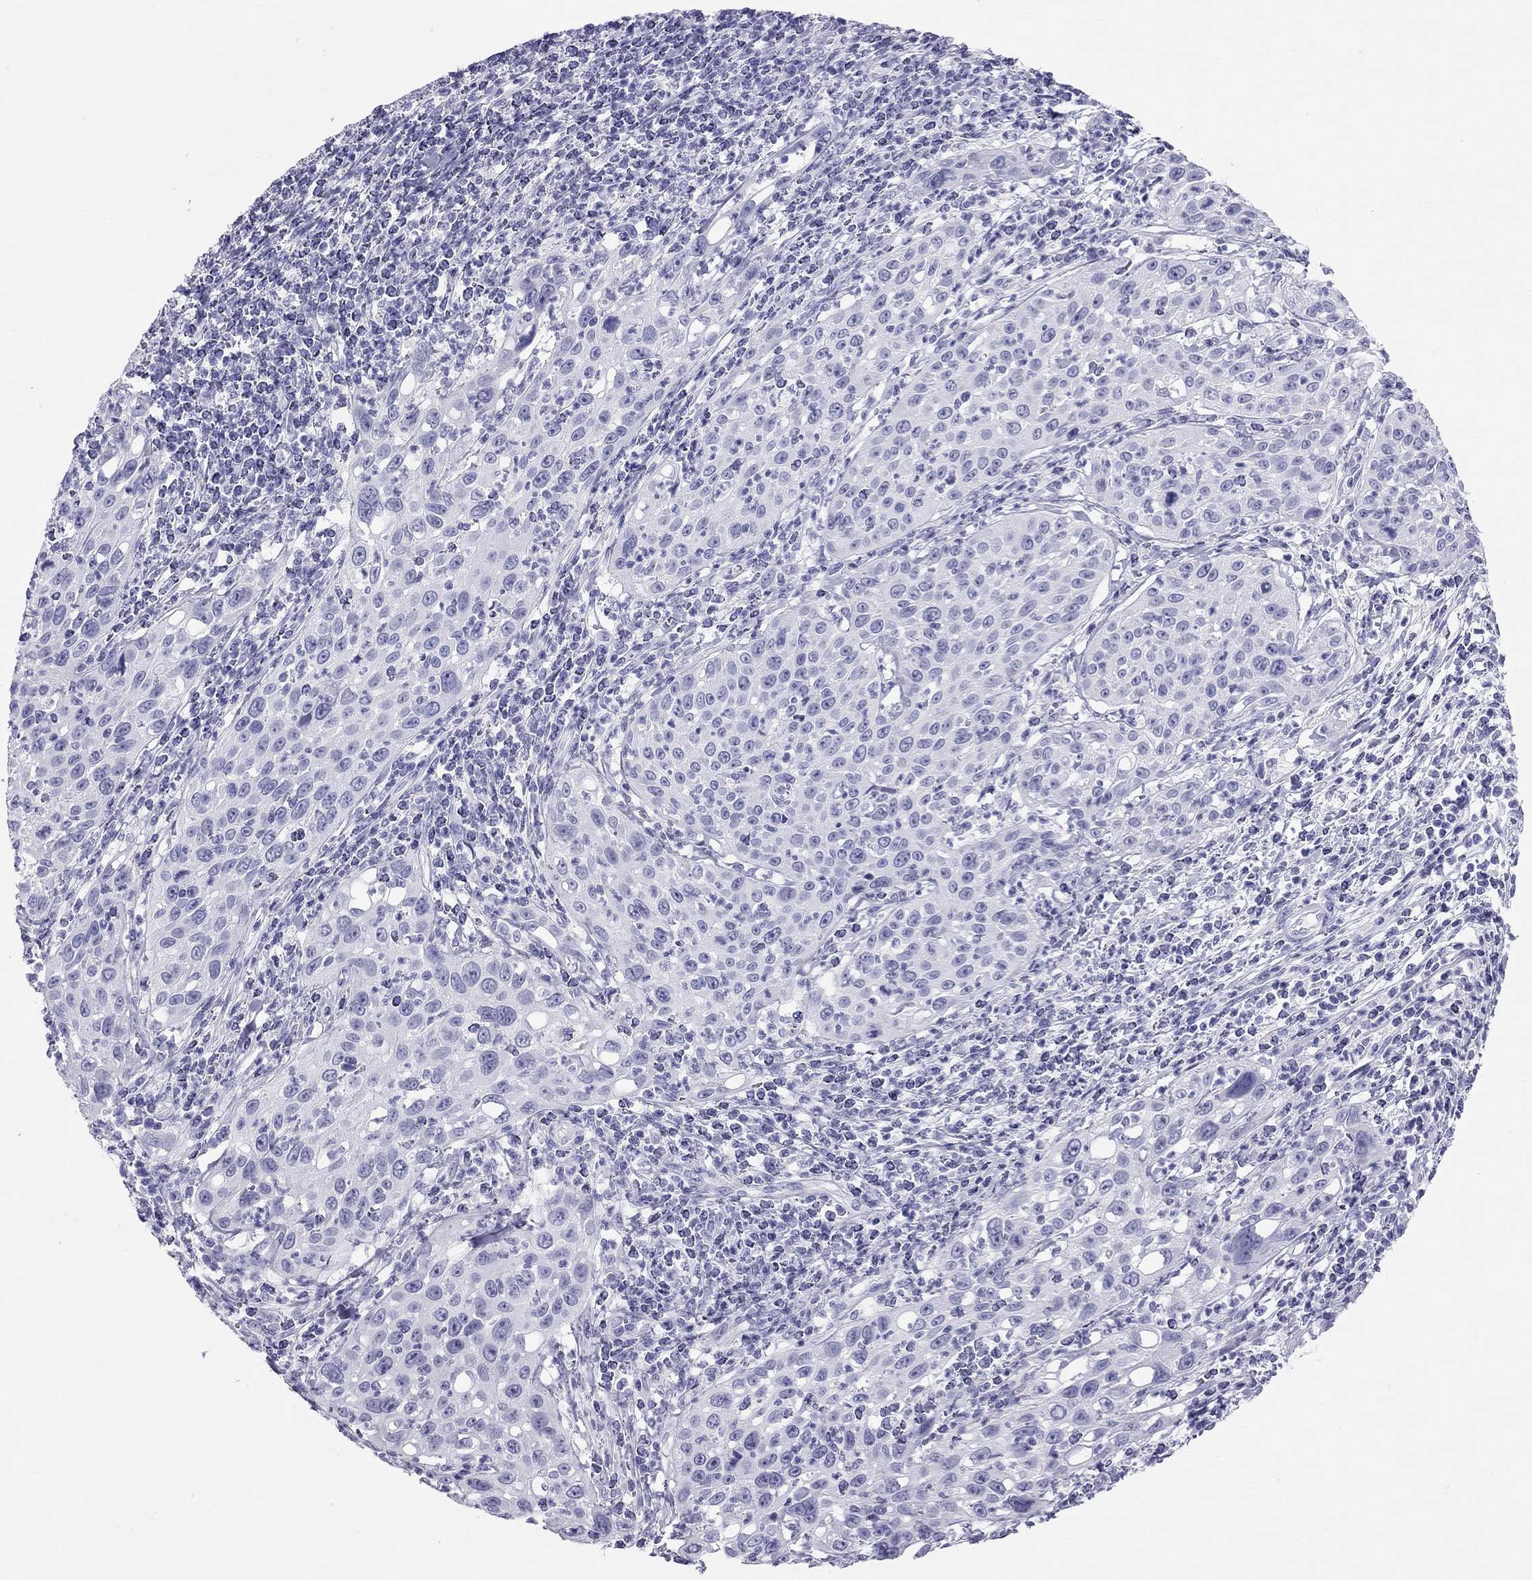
{"staining": {"intensity": "negative", "quantity": "none", "location": "none"}, "tissue": "cervical cancer", "cell_type": "Tumor cells", "image_type": "cancer", "snomed": [{"axis": "morphology", "description": "Squamous cell carcinoma, NOS"}, {"axis": "topography", "description": "Cervix"}], "caption": "This image is of cervical cancer (squamous cell carcinoma) stained with immunohistochemistry to label a protein in brown with the nuclei are counter-stained blue. There is no staining in tumor cells. (DAB (3,3'-diaminobenzidine) IHC, high magnification).", "gene": "TRPM3", "patient": {"sex": "female", "age": 26}}